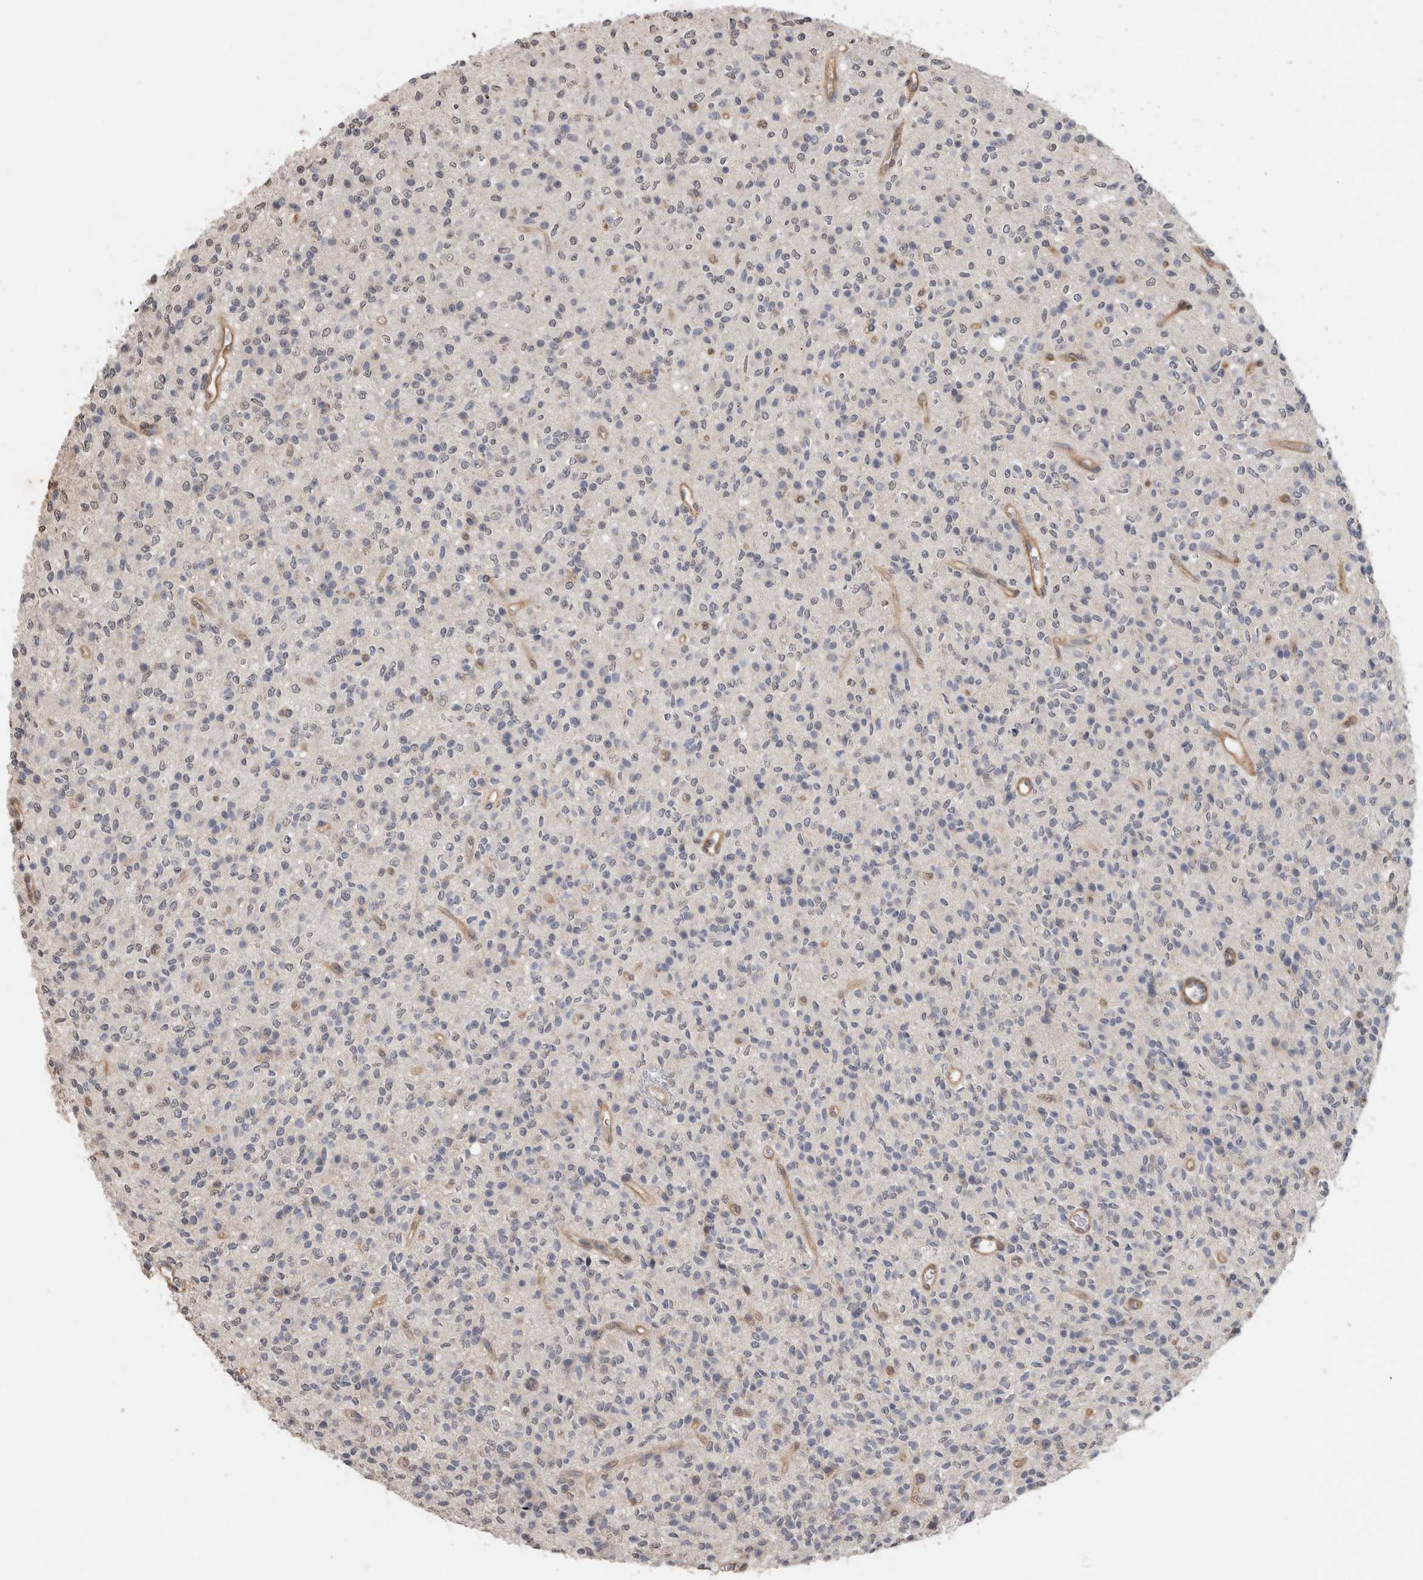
{"staining": {"intensity": "negative", "quantity": "none", "location": "none"}, "tissue": "glioma", "cell_type": "Tumor cells", "image_type": "cancer", "snomed": [{"axis": "morphology", "description": "Glioma, malignant, High grade"}, {"axis": "topography", "description": "Brain"}], "caption": "There is no significant positivity in tumor cells of glioma. Nuclei are stained in blue.", "gene": "RECK", "patient": {"sex": "male", "age": 34}}